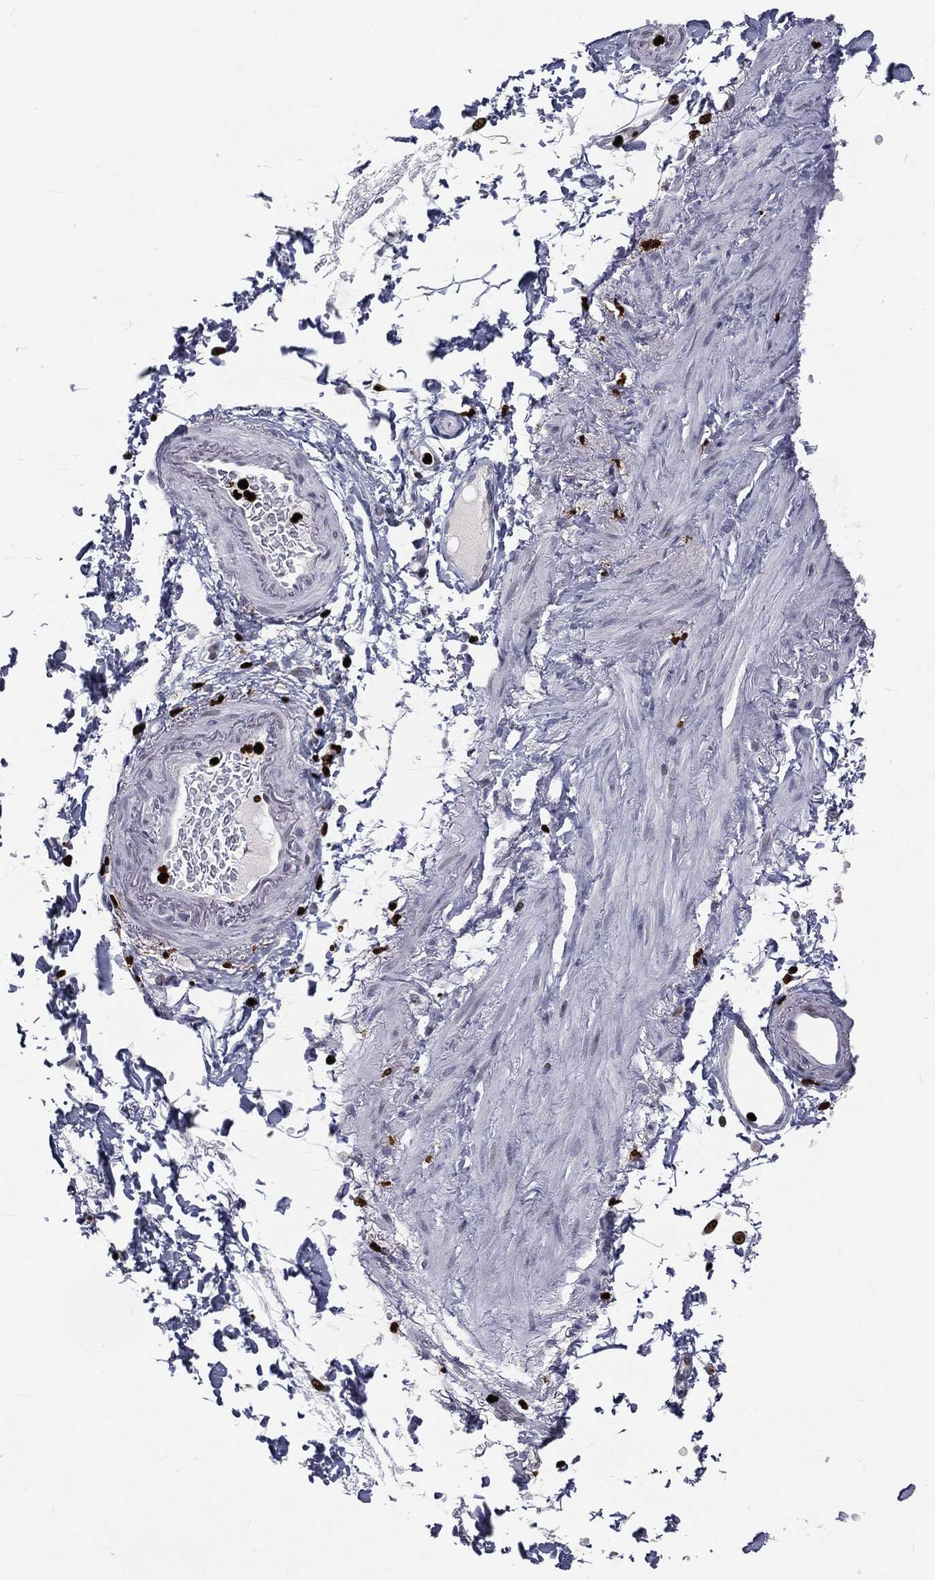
{"staining": {"intensity": "negative", "quantity": "none", "location": "none"}, "tissue": "smooth muscle", "cell_type": "Smooth muscle cells", "image_type": "normal", "snomed": [{"axis": "morphology", "description": "Normal tissue, NOS"}, {"axis": "topography", "description": "Smooth muscle"}, {"axis": "topography", "description": "Anal"}], "caption": "Smooth muscle stained for a protein using immunohistochemistry displays no staining smooth muscle cells.", "gene": "MNDA", "patient": {"sex": "male", "age": 83}}